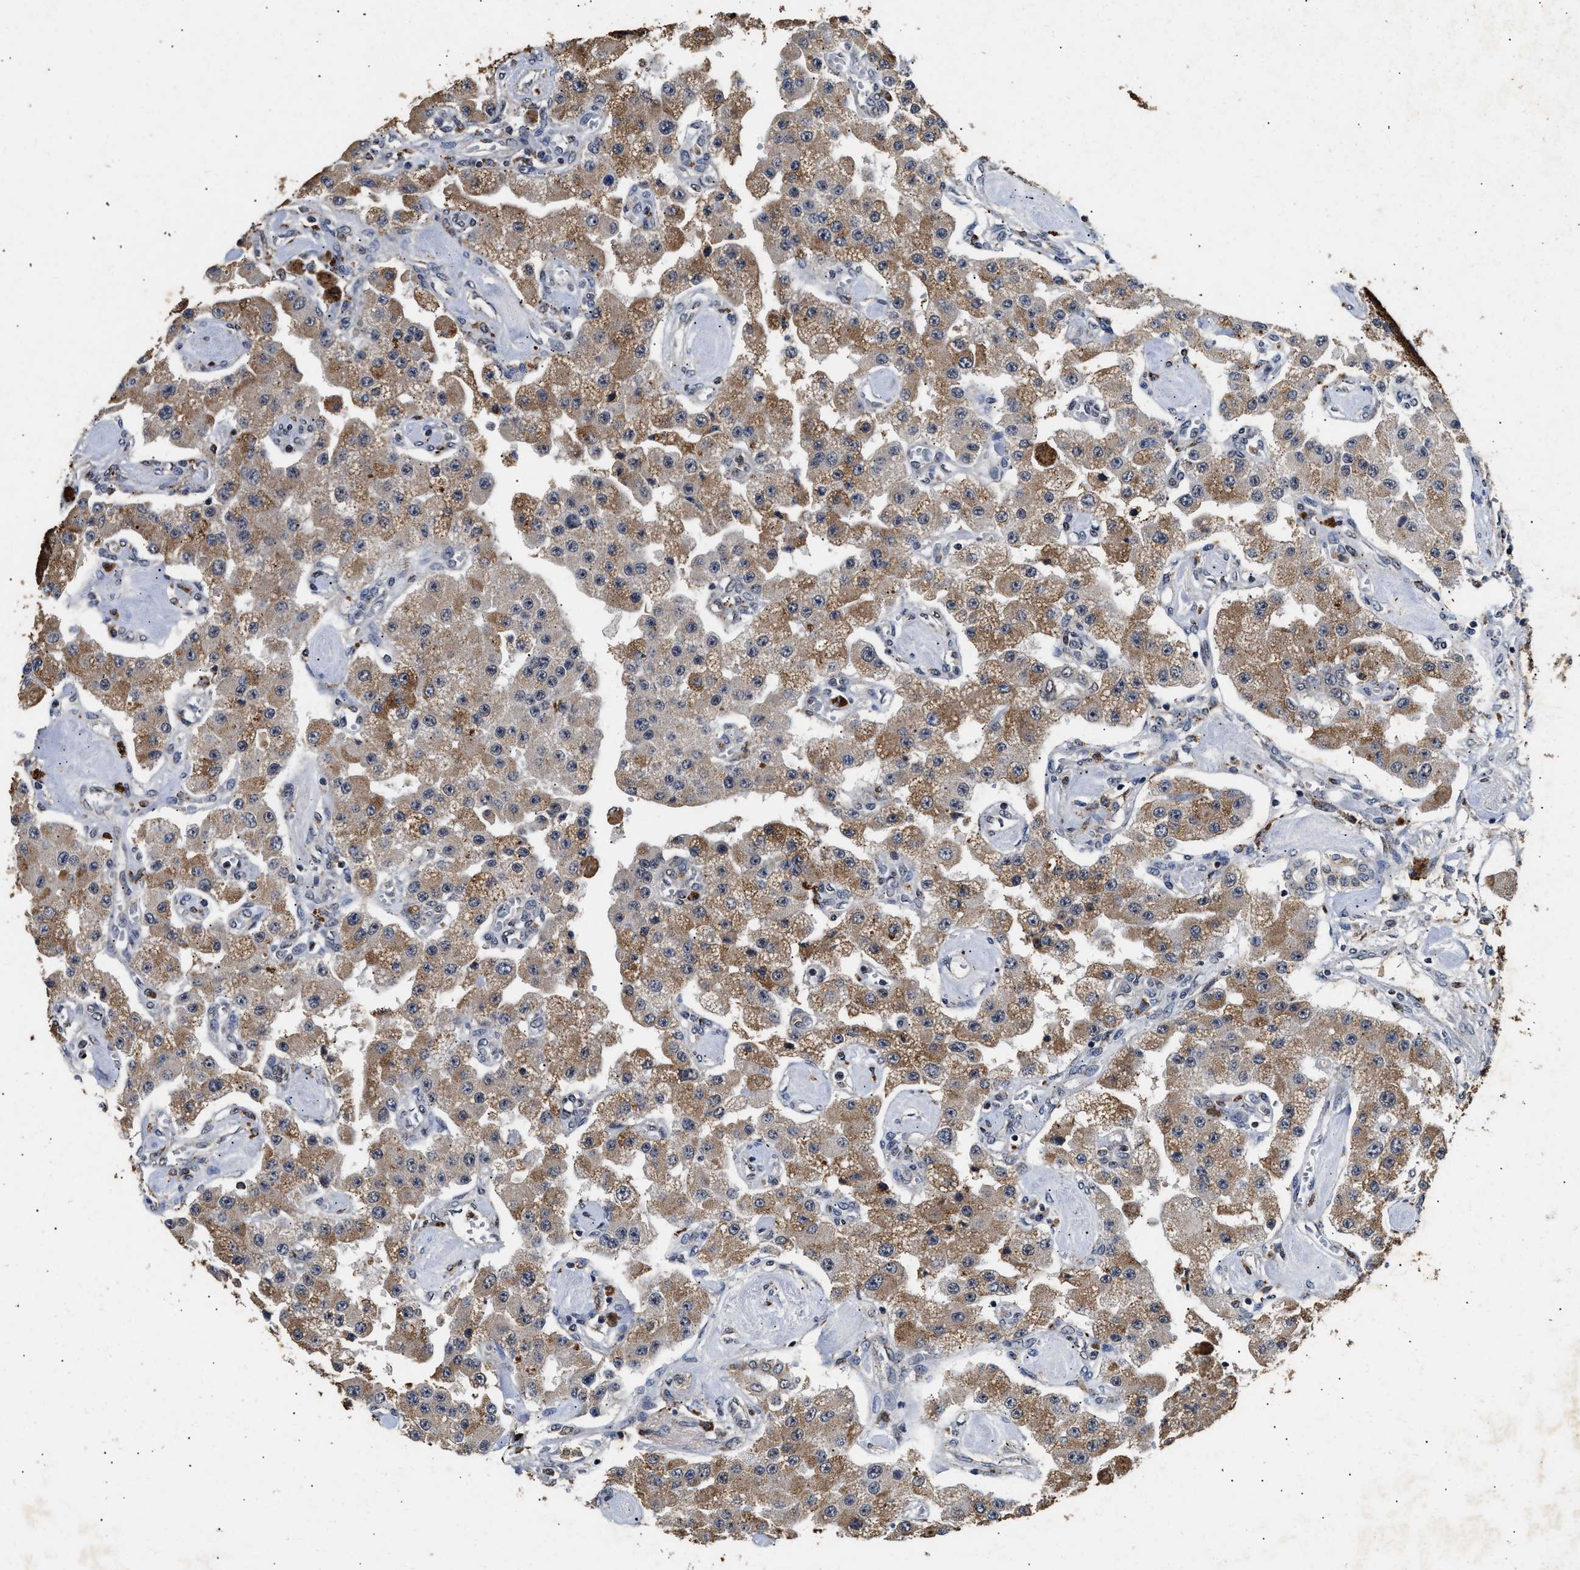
{"staining": {"intensity": "moderate", "quantity": ">75%", "location": "cytoplasmic/membranous"}, "tissue": "carcinoid", "cell_type": "Tumor cells", "image_type": "cancer", "snomed": [{"axis": "morphology", "description": "Carcinoid, malignant, NOS"}, {"axis": "topography", "description": "Pancreas"}], "caption": "There is medium levels of moderate cytoplasmic/membranous staining in tumor cells of malignant carcinoid, as demonstrated by immunohistochemical staining (brown color).", "gene": "ACOX1", "patient": {"sex": "male", "age": 41}}